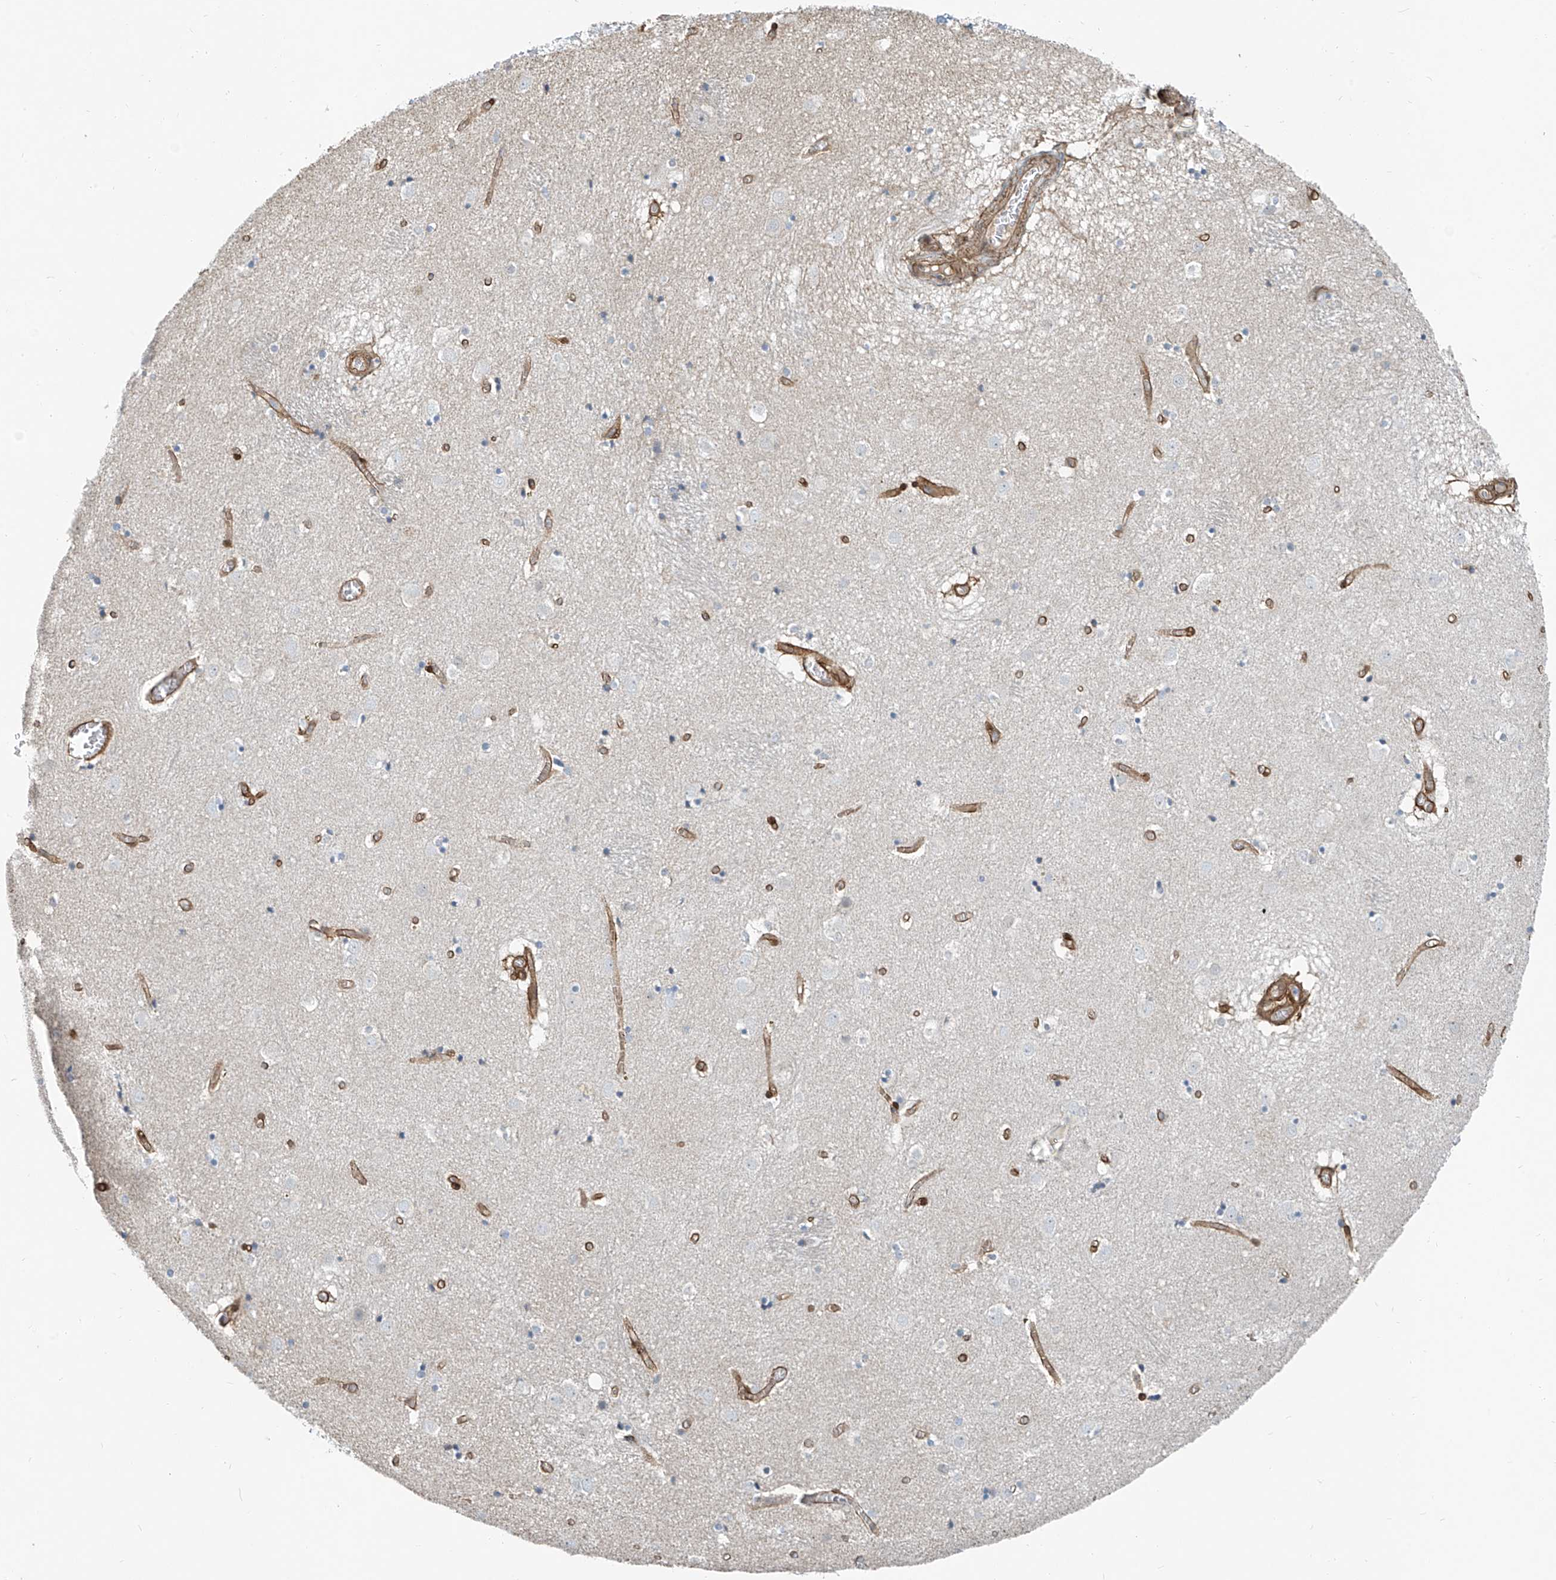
{"staining": {"intensity": "negative", "quantity": "none", "location": "none"}, "tissue": "caudate", "cell_type": "Glial cells", "image_type": "normal", "snomed": [{"axis": "morphology", "description": "Normal tissue, NOS"}, {"axis": "topography", "description": "Lateral ventricle wall"}], "caption": "The IHC photomicrograph has no significant staining in glial cells of caudate. (DAB immunohistochemistry (IHC) with hematoxylin counter stain).", "gene": "TNS2", "patient": {"sex": "male", "age": 70}}